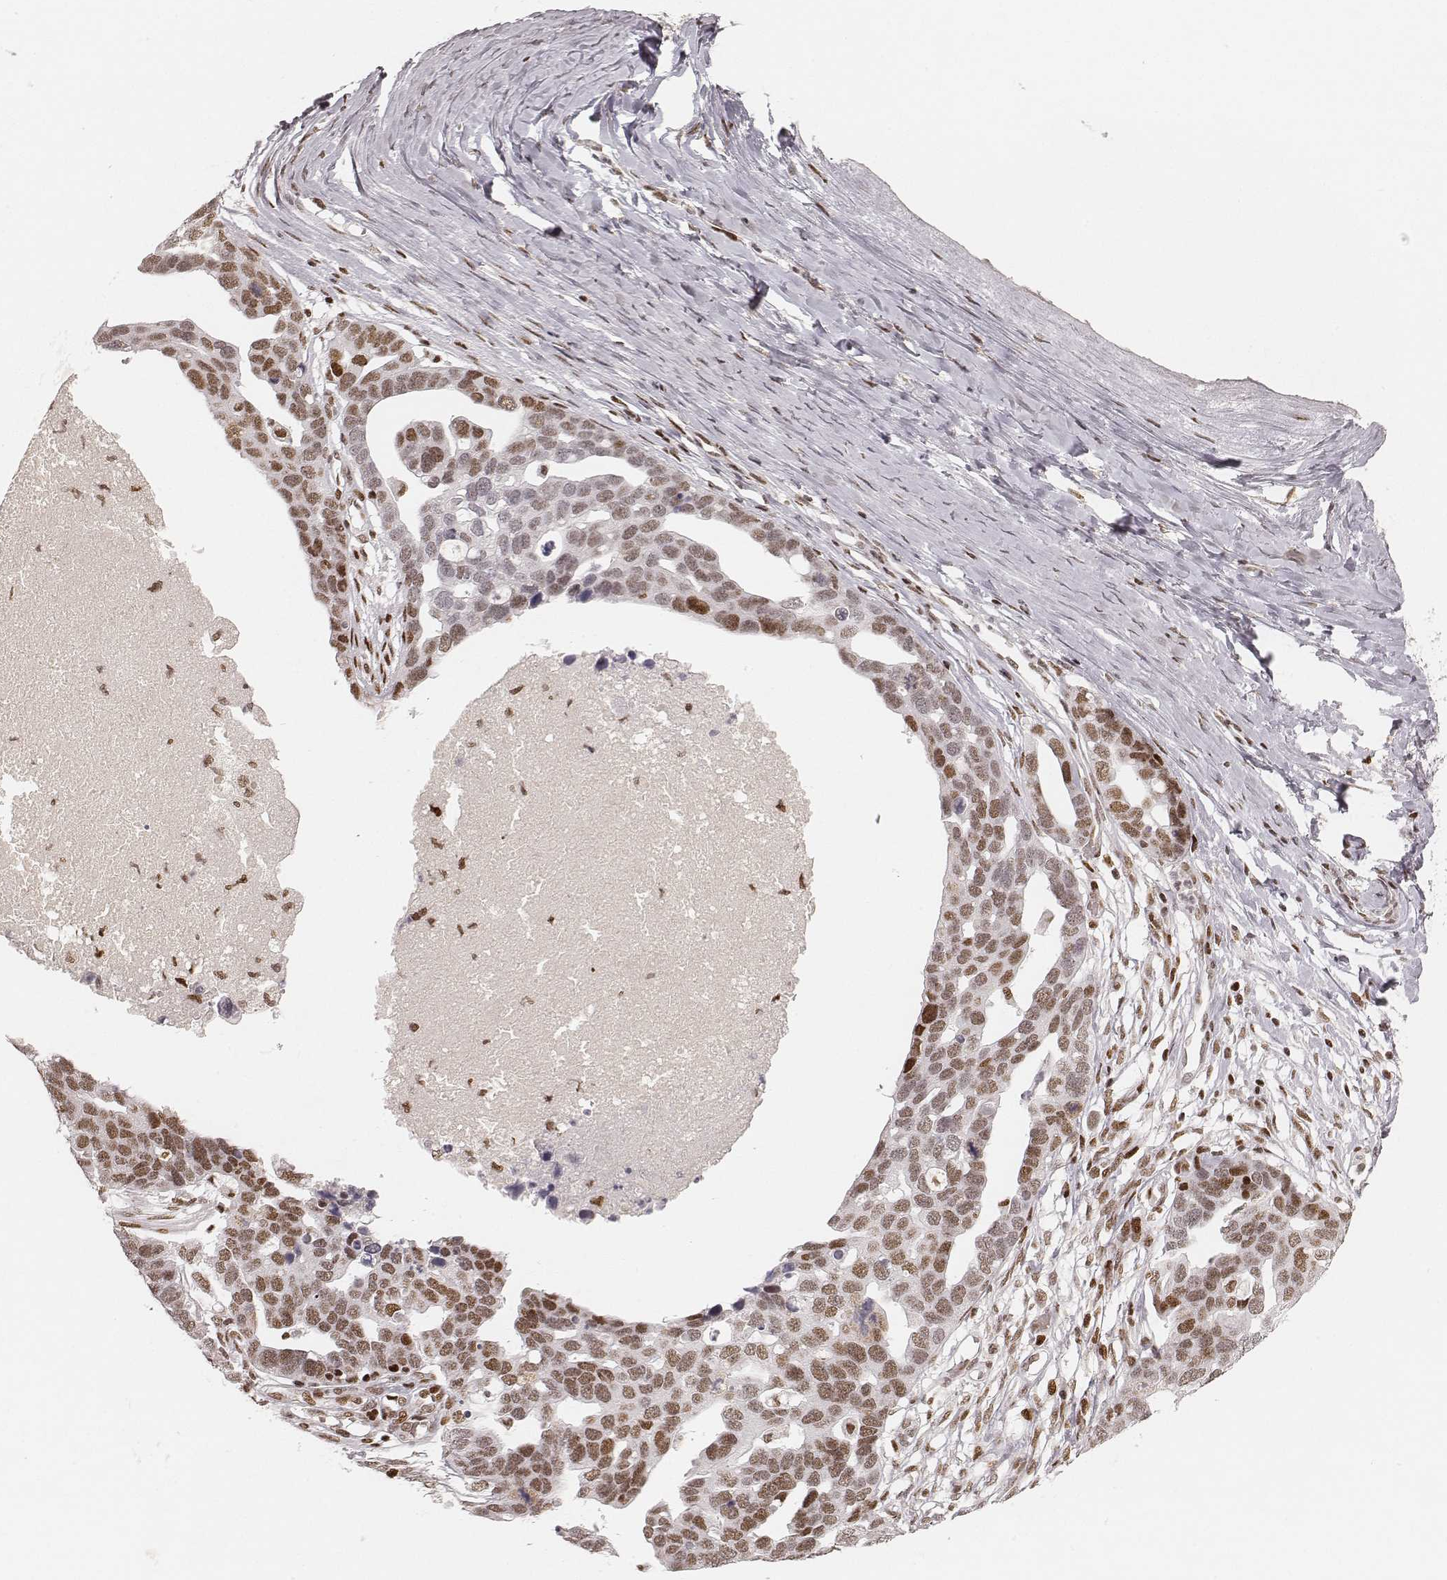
{"staining": {"intensity": "moderate", "quantity": ">75%", "location": "nuclear"}, "tissue": "ovarian cancer", "cell_type": "Tumor cells", "image_type": "cancer", "snomed": [{"axis": "morphology", "description": "Cystadenocarcinoma, serous, NOS"}, {"axis": "topography", "description": "Ovary"}], "caption": "Ovarian cancer (serous cystadenocarcinoma) stained with a brown dye demonstrates moderate nuclear positive expression in approximately >75% of tumor cells.", "gene": "HNRNPC", "patient": {"sex": "female", "age": 54}}